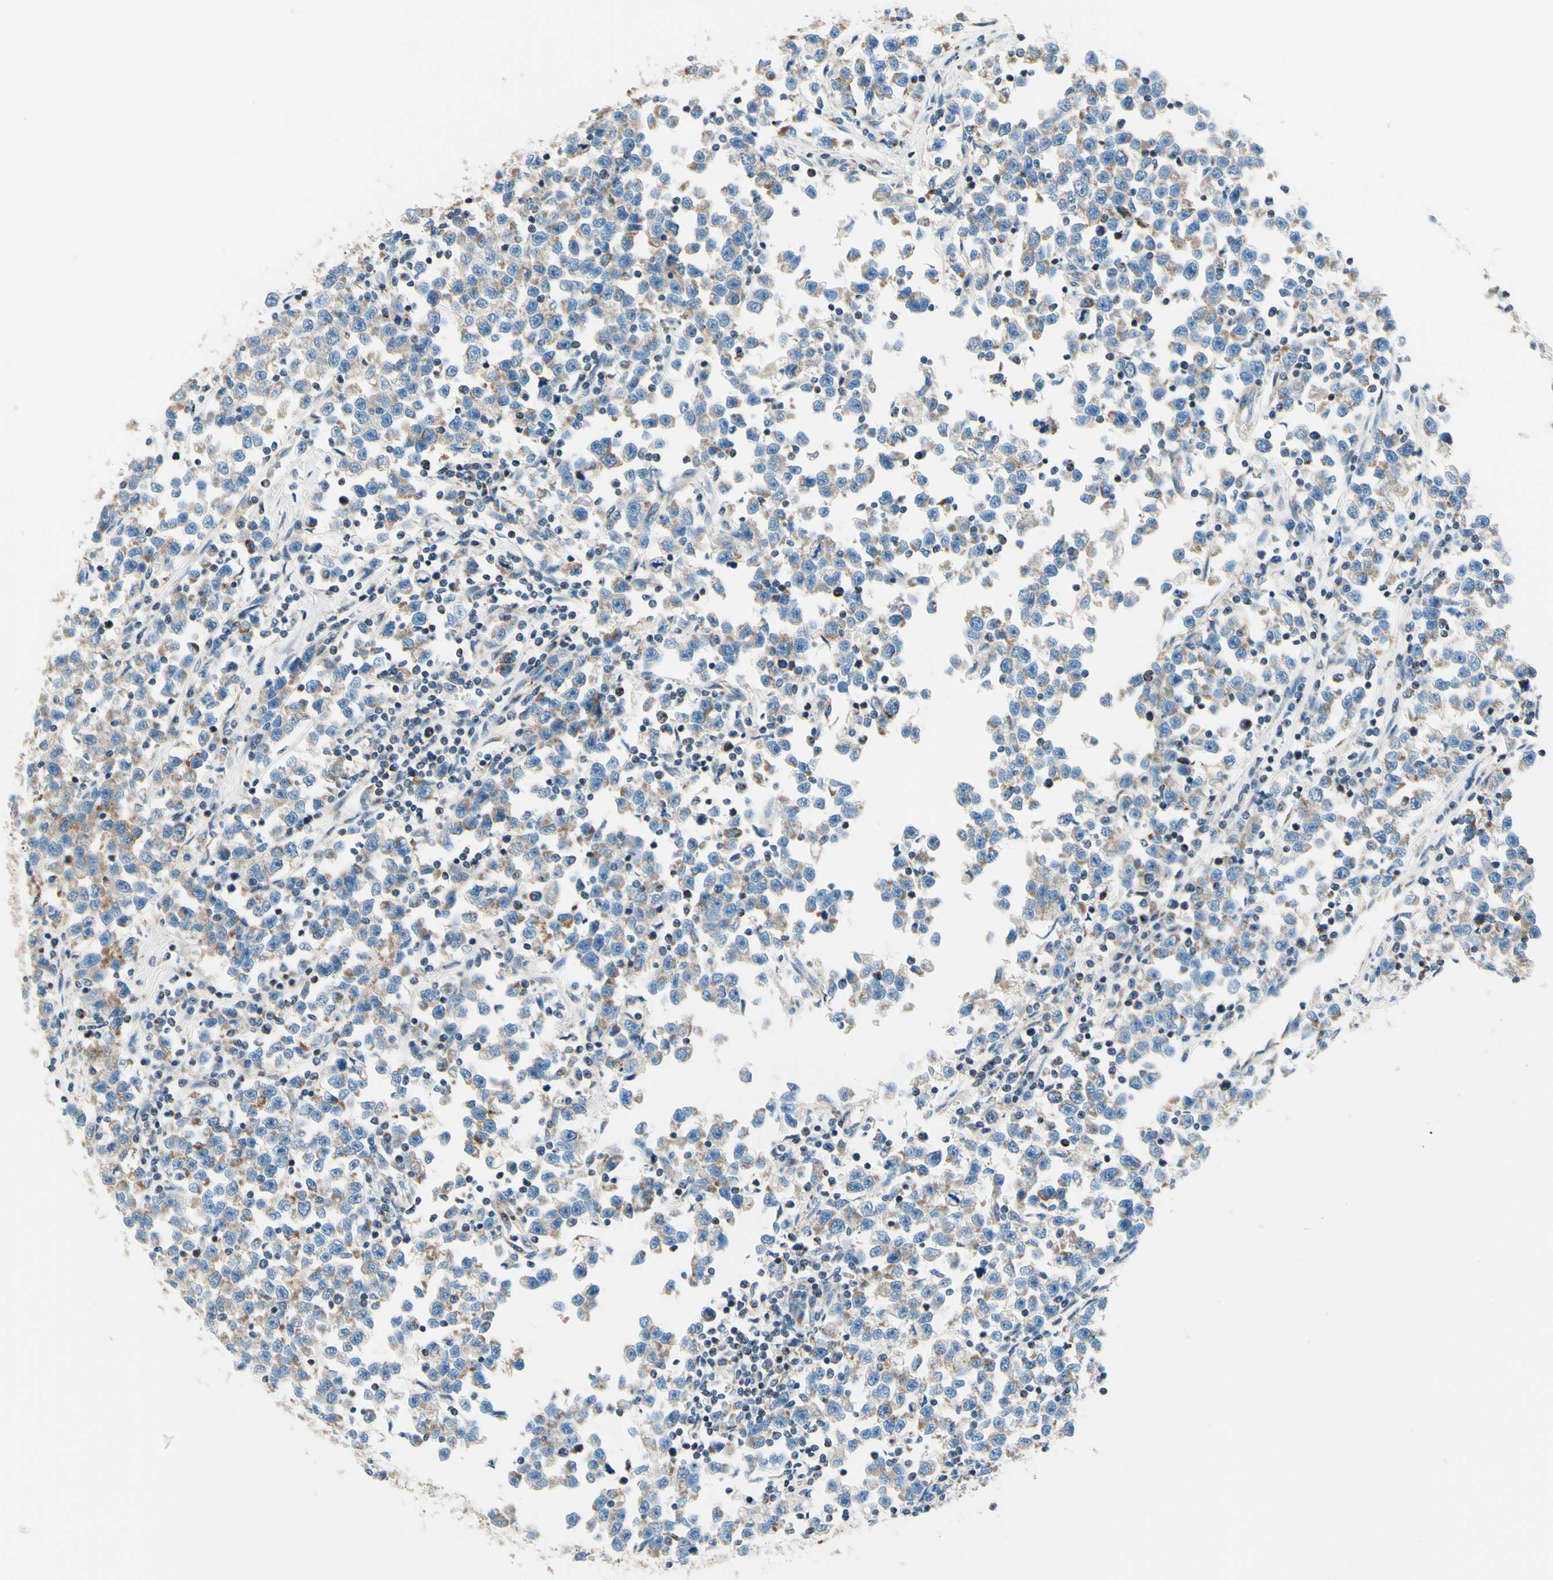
{"staining": {"intensity": "weak", "quantity": ">75%", "location": "cytoplasmic/membranous"}, "tissue": "testis cancer", "cell_type": "Tumor cells", "image_type": "cancer", "snomed": [{"axis": "morphology", "description": "Seminoma, NOS"}, {"axis": "topography", "description": "Testis"}], "caption": "Brown immunohistochemical staining in human testis cancer reveals weak cytoplasmic/membranous positivity in about >75% of tumor cells.", "gene": "CBX7", "patient": {"sex": "male", "age": 43}}